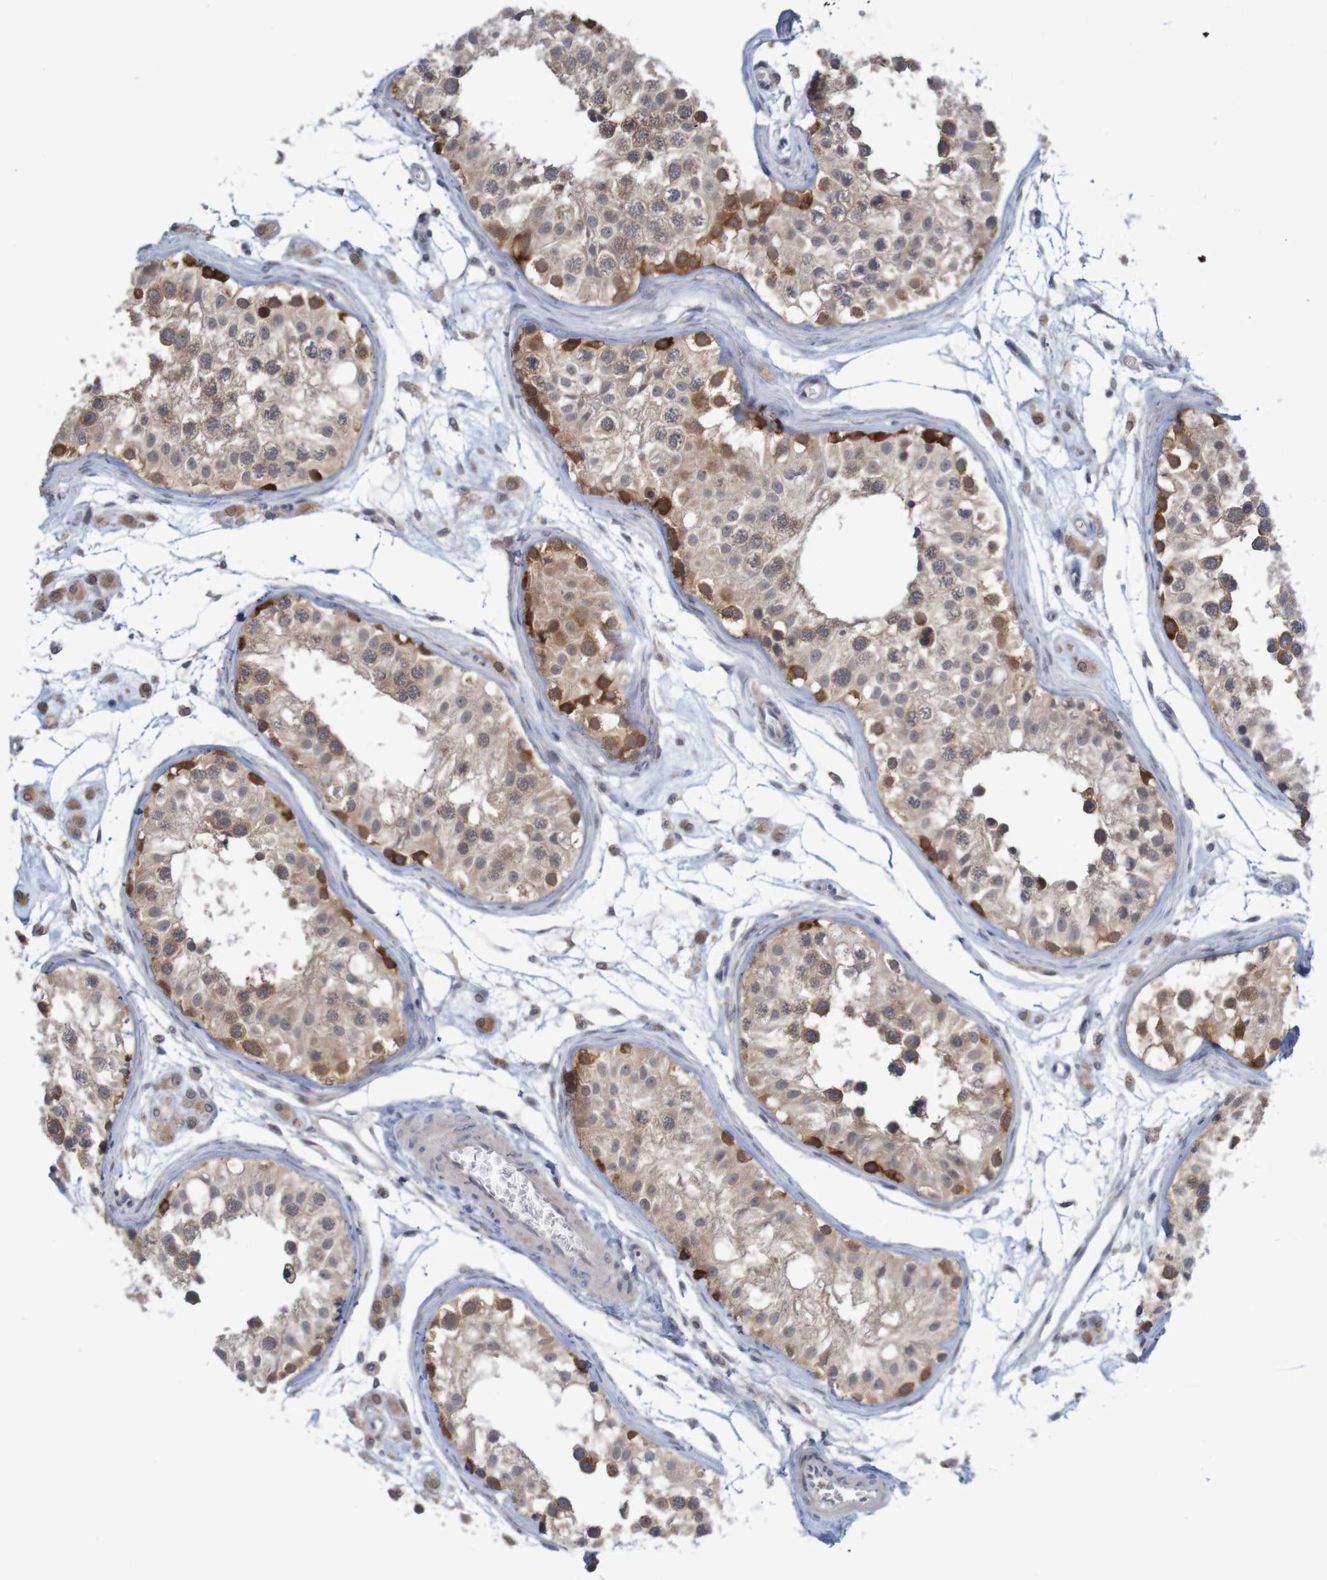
{"staining": {"intensity": "strong", "quantity": "25%-75%", "location": "cytoplasmic/membranous"}, "tissue": "testis", "cell_type": "Cells in seminiferous ducts", "image_type": "normal", "snomed": [{"axis": "morphology", "description": "Normal tissue, NOS"}, {"axis": "morphology", "description": "Adenocarcinoma, metastatic, NOS"}, {"axis": "topography", "description": "Testis"}], "caption": "This image reveals normal testis stained with IHC to label a protein in brown. The cytoplasmic/membranous of cells in seminiferous ducts show strong positivity for the protein. Nuclei are counter-stained blue.", "gene": "ANKK1", "patient": {"sex": "male", "age": 26}}